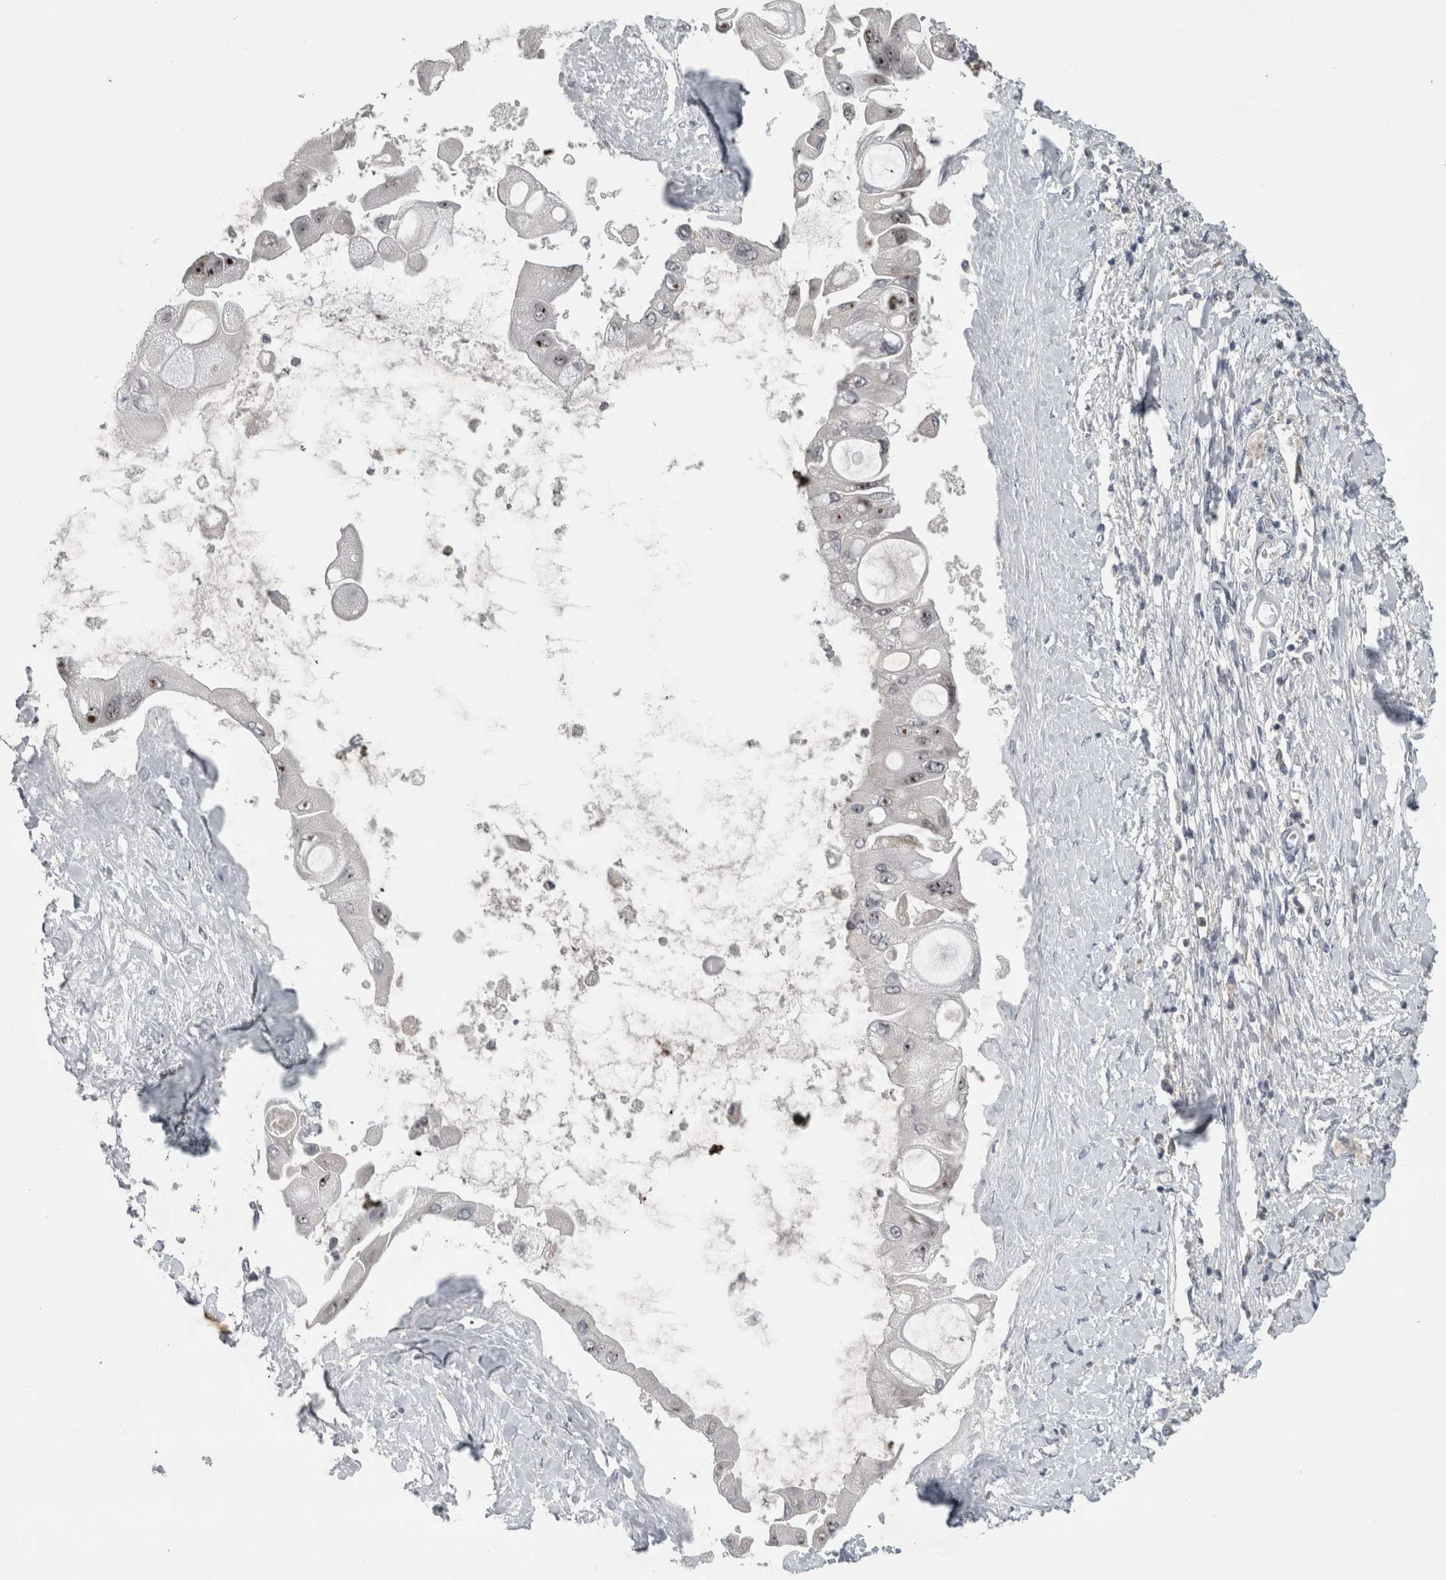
{"staining": {"intensity": "moderate", "quantity": ">75%", "location": "nuclear"}, "tissue": "liver cancer", "cell_type": "Tumor cells", "image_type": "cancer", "snomed": [{"axis": "morphology", "description": "Cholangiocarcinoma"}, {"axis": "topography", "description": "Liver"}], "caption": "This is an image of immunohistochemistry (IHC) staining of liver cancer (cholangiocarcinoma), which shows moderate expression in the nuclear of tumor cells.", "gene": "RBM28", "patient": {"sex": "male", "age": 50}}